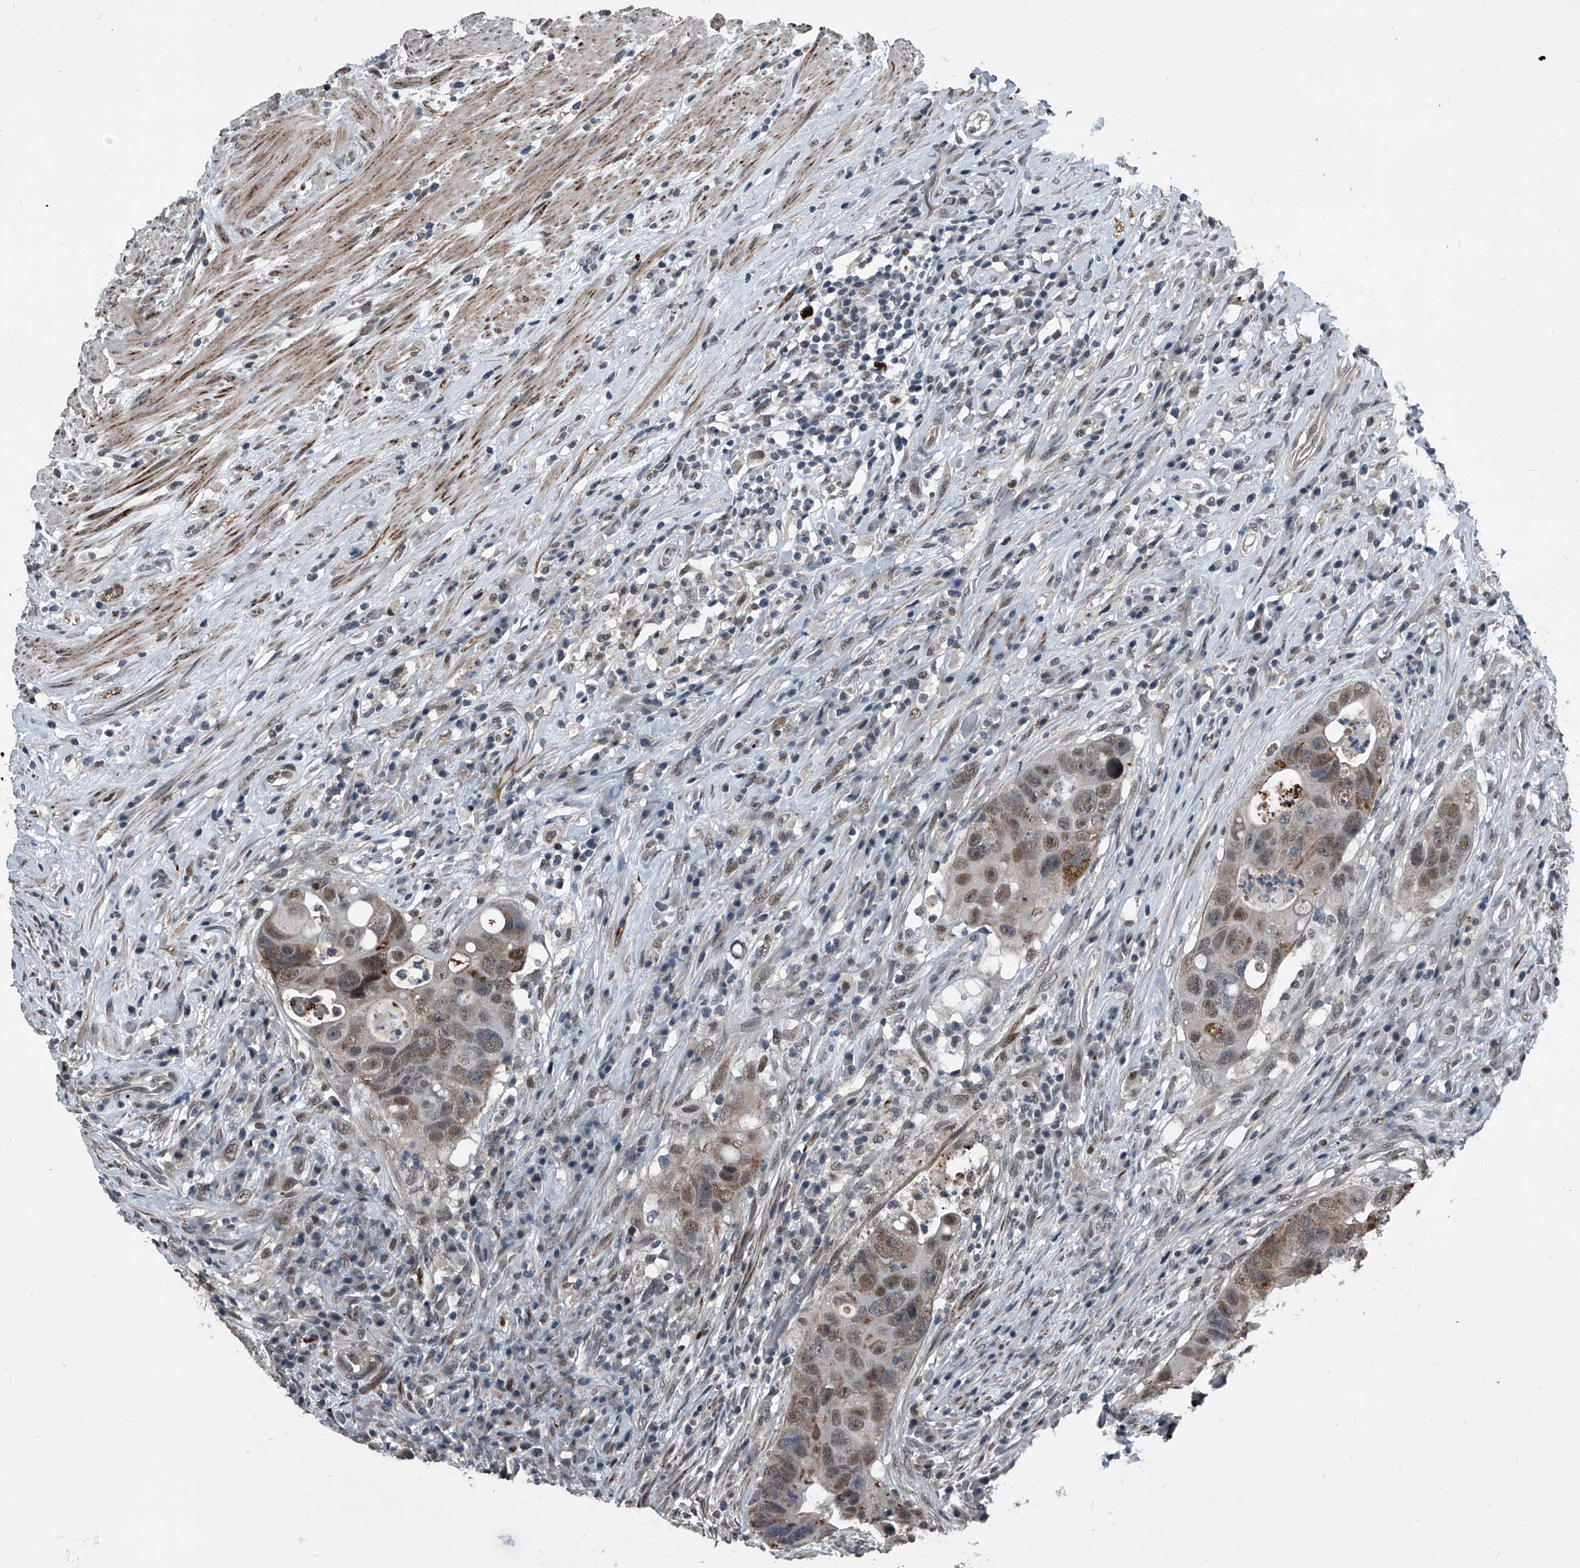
{"staining": {"intensity": "moderate", "quantity": "25%-75%", "location": "cytoplasmic/membranous,nuclear"}, "tissue": "colorectal cancer", "cell_type": "Tumor cells", "image_type": "cancer", "snomed": [{"axis": "morphology", "description": "Adenocarcinoma, NOS"}, {"axis": "topography", "description": "Rectum"}], "caption": "DAB (3,3'-diaminobenzidine) immunohistochemical staining of human colorectal cancer reveals moderate cytoplasmic/membranous and nuclear protein expression in about 25%-75% of tumor cells. Immunohistochemistry (ihc) stains the protein in brown and the nuclei are stained blue.", "gene": "MEN1", "patient": {"sex": "male", "age": 59}}